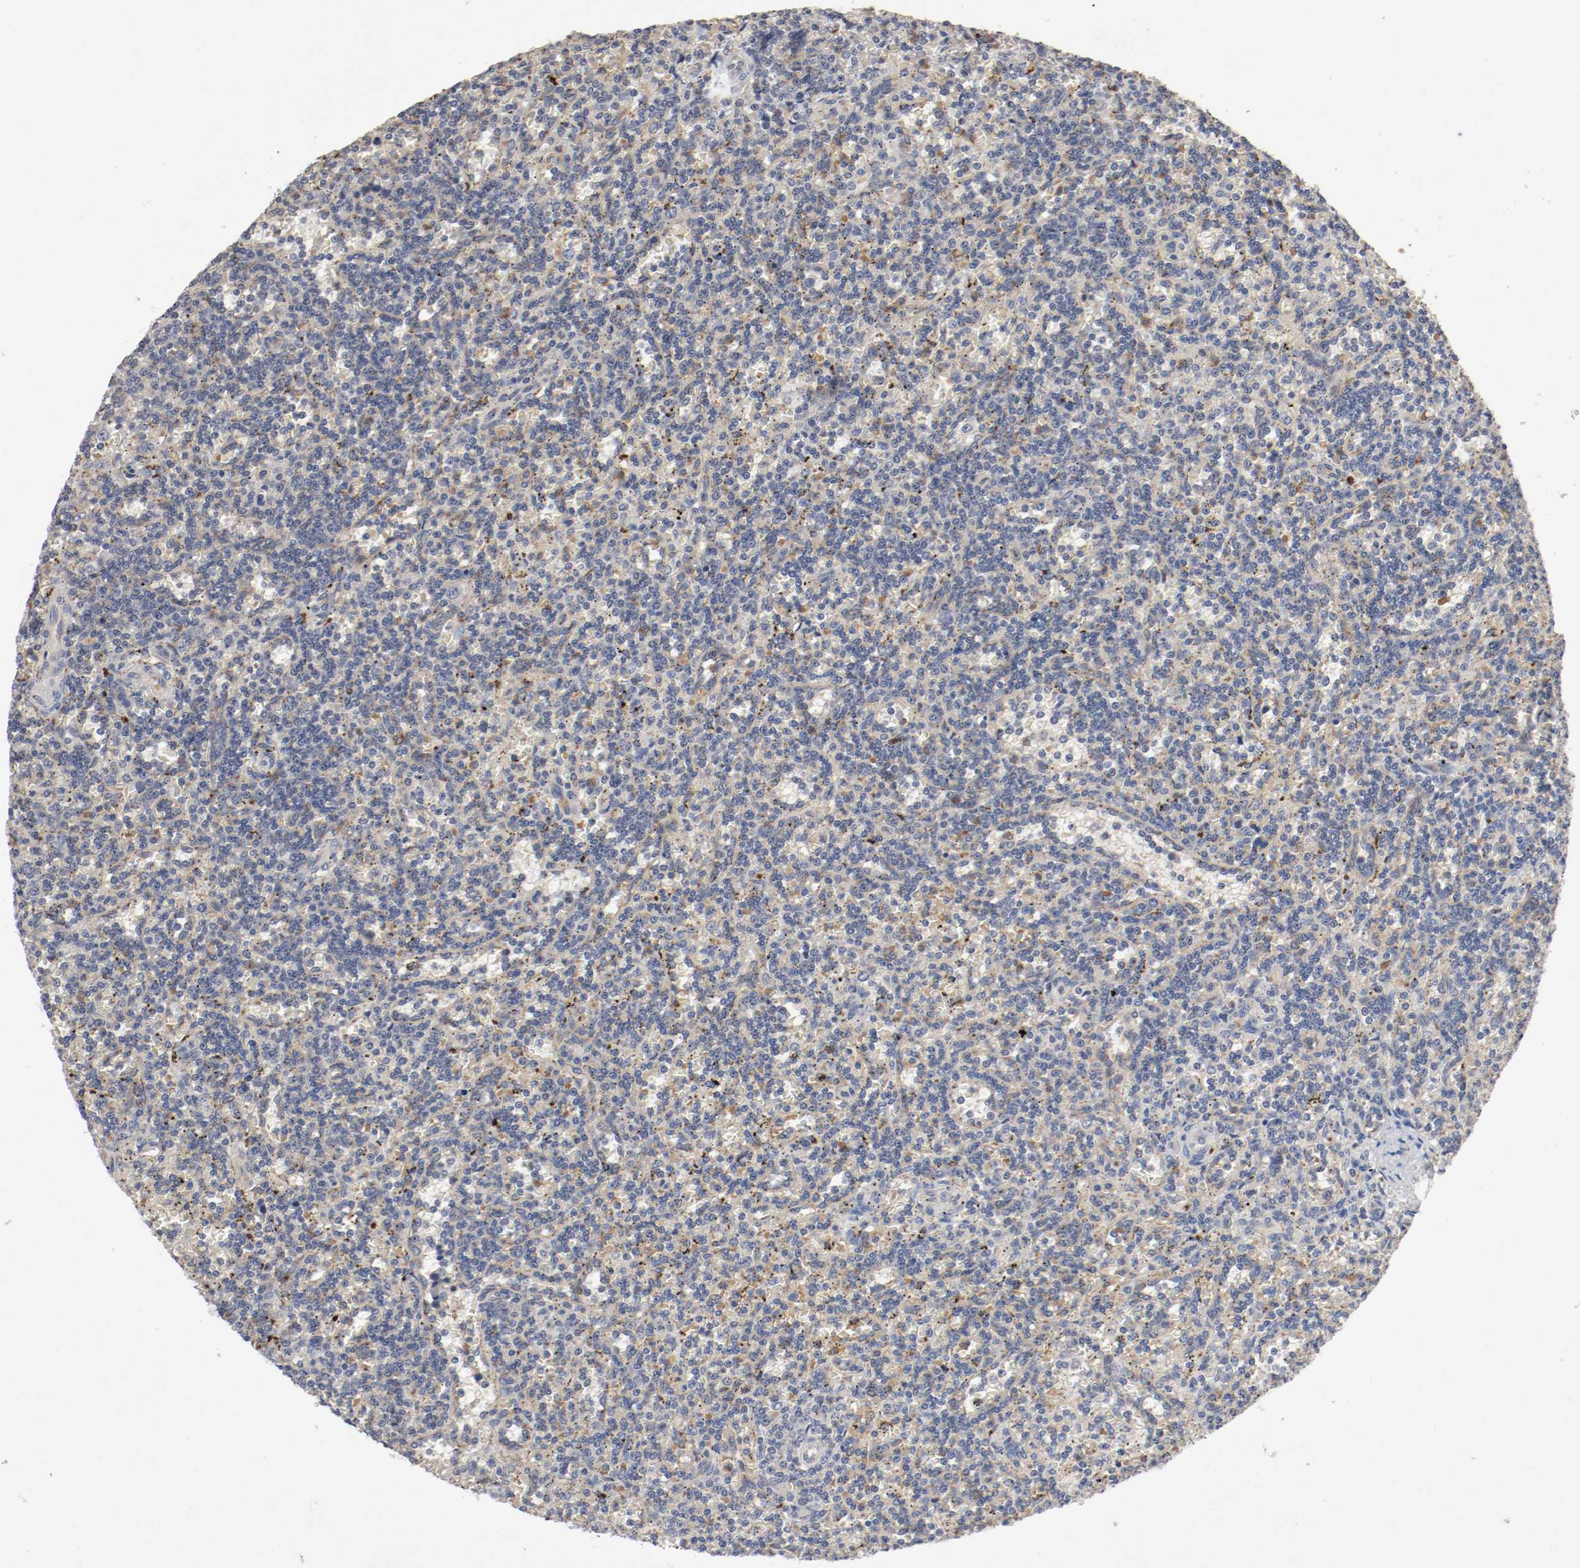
{"staining": {"intensity": "weak", "quantity": "<25%", "location": "cytoplasmic/membranous"}, "tissue": "lymphoma", "cell_type": "Tumor cells", "image_type": "cancer", "snomed": [{"axis": "morphology", "description": "Malignant lymphoma, non-Hodgkin's type, Low grade"}, {"axis": "topography", "description": "Spleen"}], "caption": "This is an immunohistochemistry histopathology image of human lymphoma. There is no positivity in tumor cells.", "gene": "REN", "patient": {"sex": "male", "age": 73}}